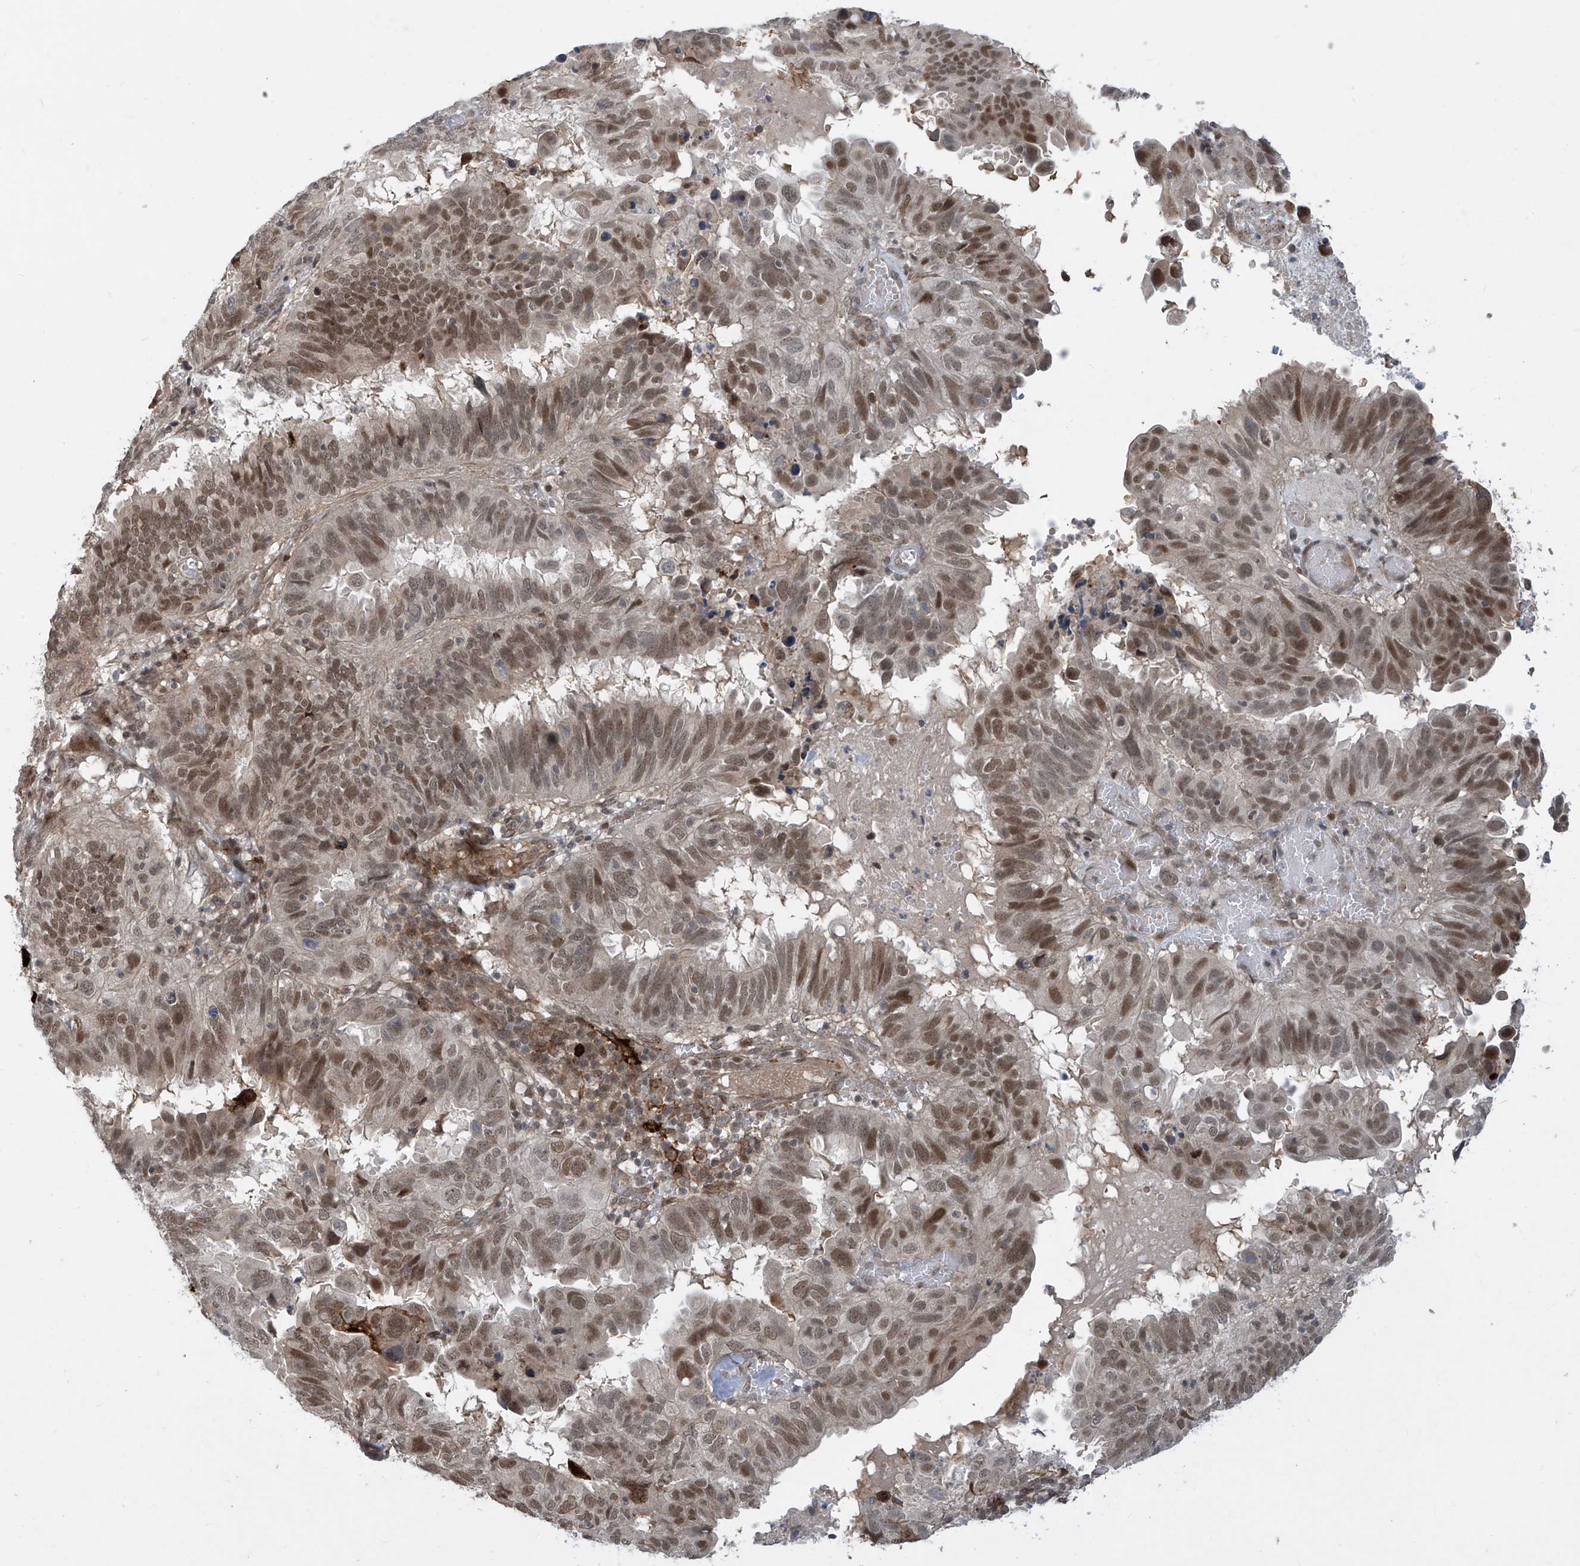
{"staining": {"intensity": "moderate", "quantity": ">75%", "location": "nuclear"}, "tissue": "endometrial cancer", "cell_type": "Tumor cells", "image_type": "cancer", "snomed": [{"axis": "morphology", "description": "Adenocarcinoma, NOS"}, {"axis": "topography", "description": "Uterus"}], "caption": "A medium amount of moderate nuclear expression is seen in about >75% of tumor cells in endometrial cancer tissue.", "gene": "LAGE3", "patient": {"sex": "female", "age": 77}}